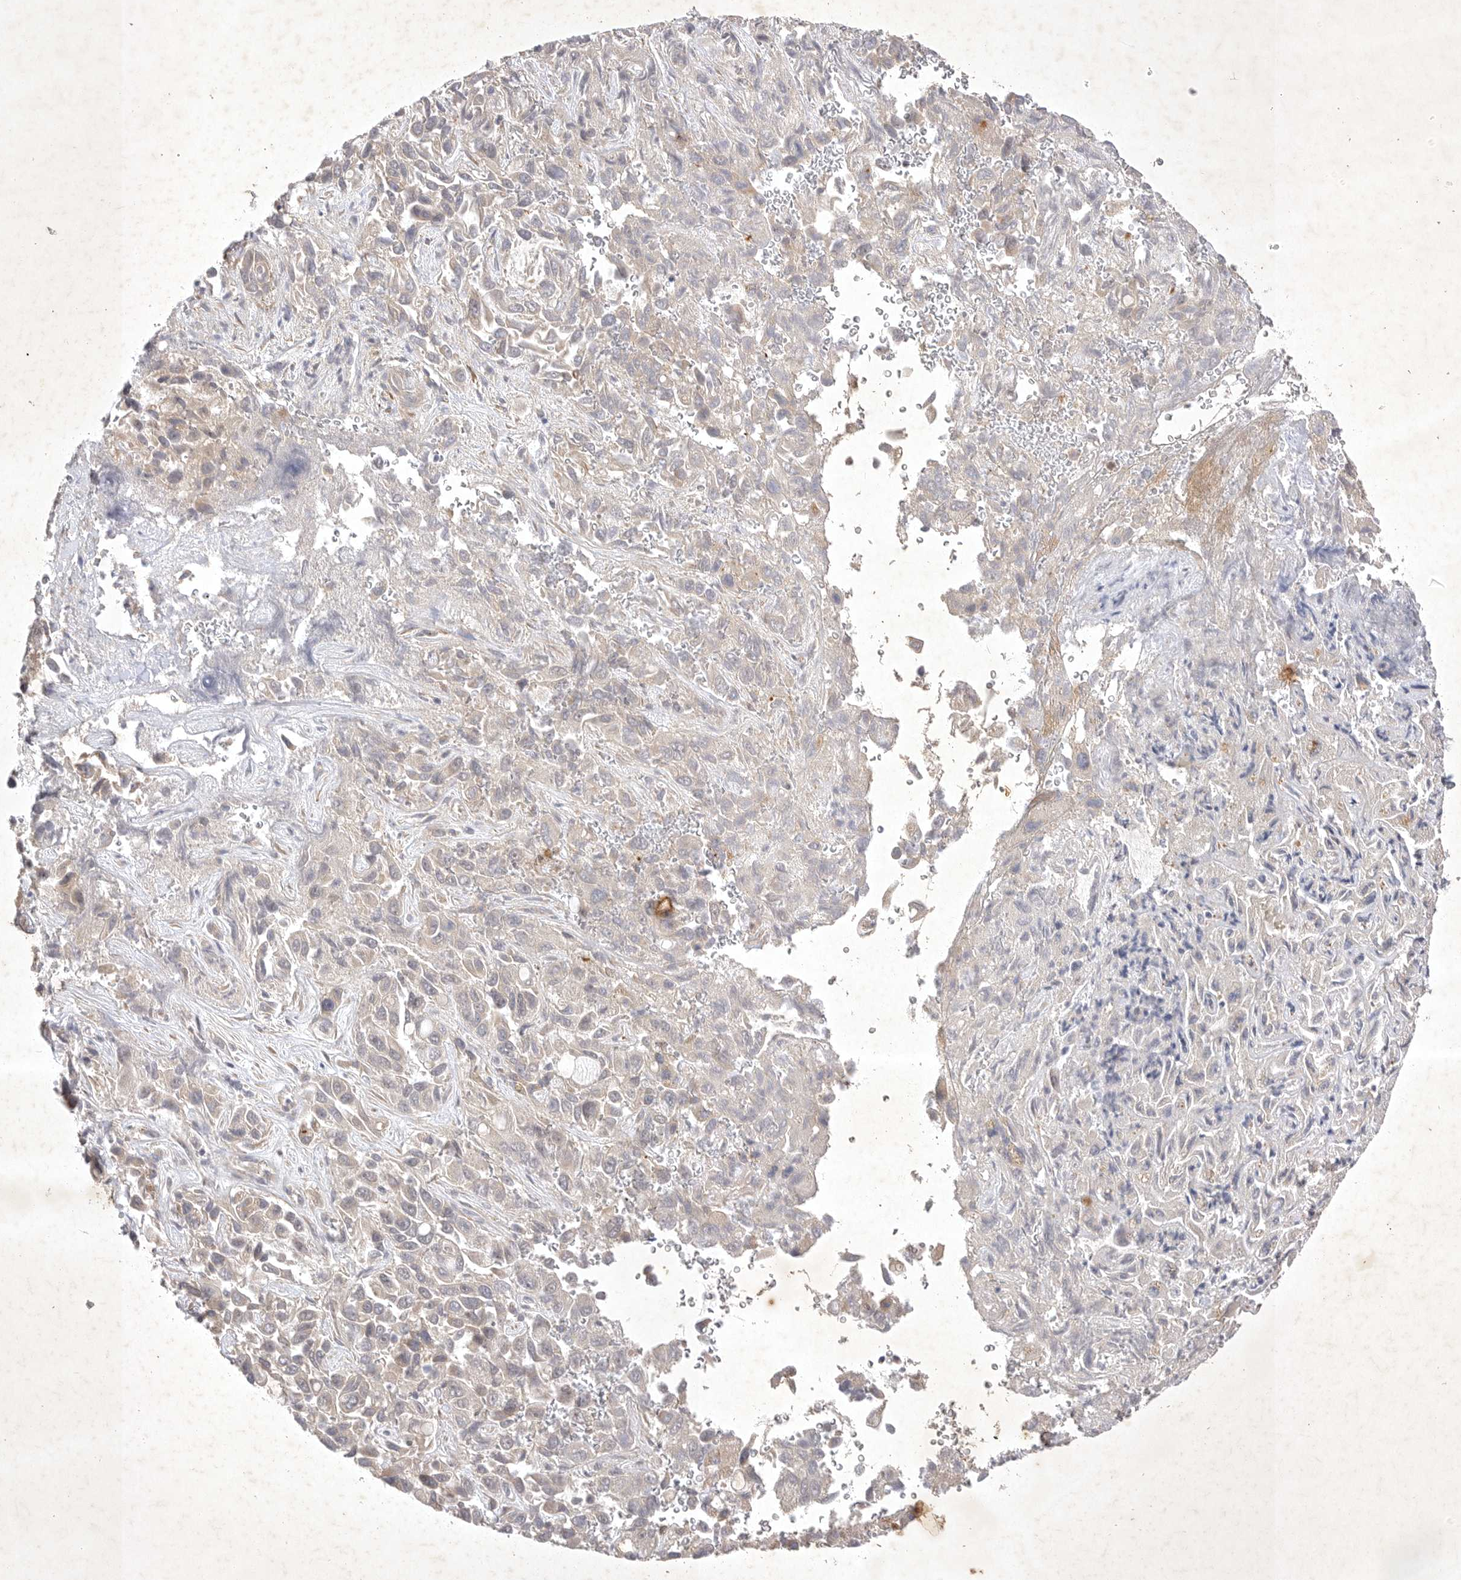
{"staining": {"intensity": "weak", "quantity": "<25%", "location": "cytoplasmic/membranous"}, "tissue": "liver cancer", "cell_type": "Tumor cells", "image_type": "cancer", "snomed": [{"axis": "morphology", "description": "Cholangiocarcinoma"}, {"axis": "topography", "description": "Liver"}], "caption": "Protein analysis of liver cholangiocarcinoma demonstrates no significant staining in tumor cells.", "gene": "PTPDC1", "patient": {"sex": "female", "age": 52}}